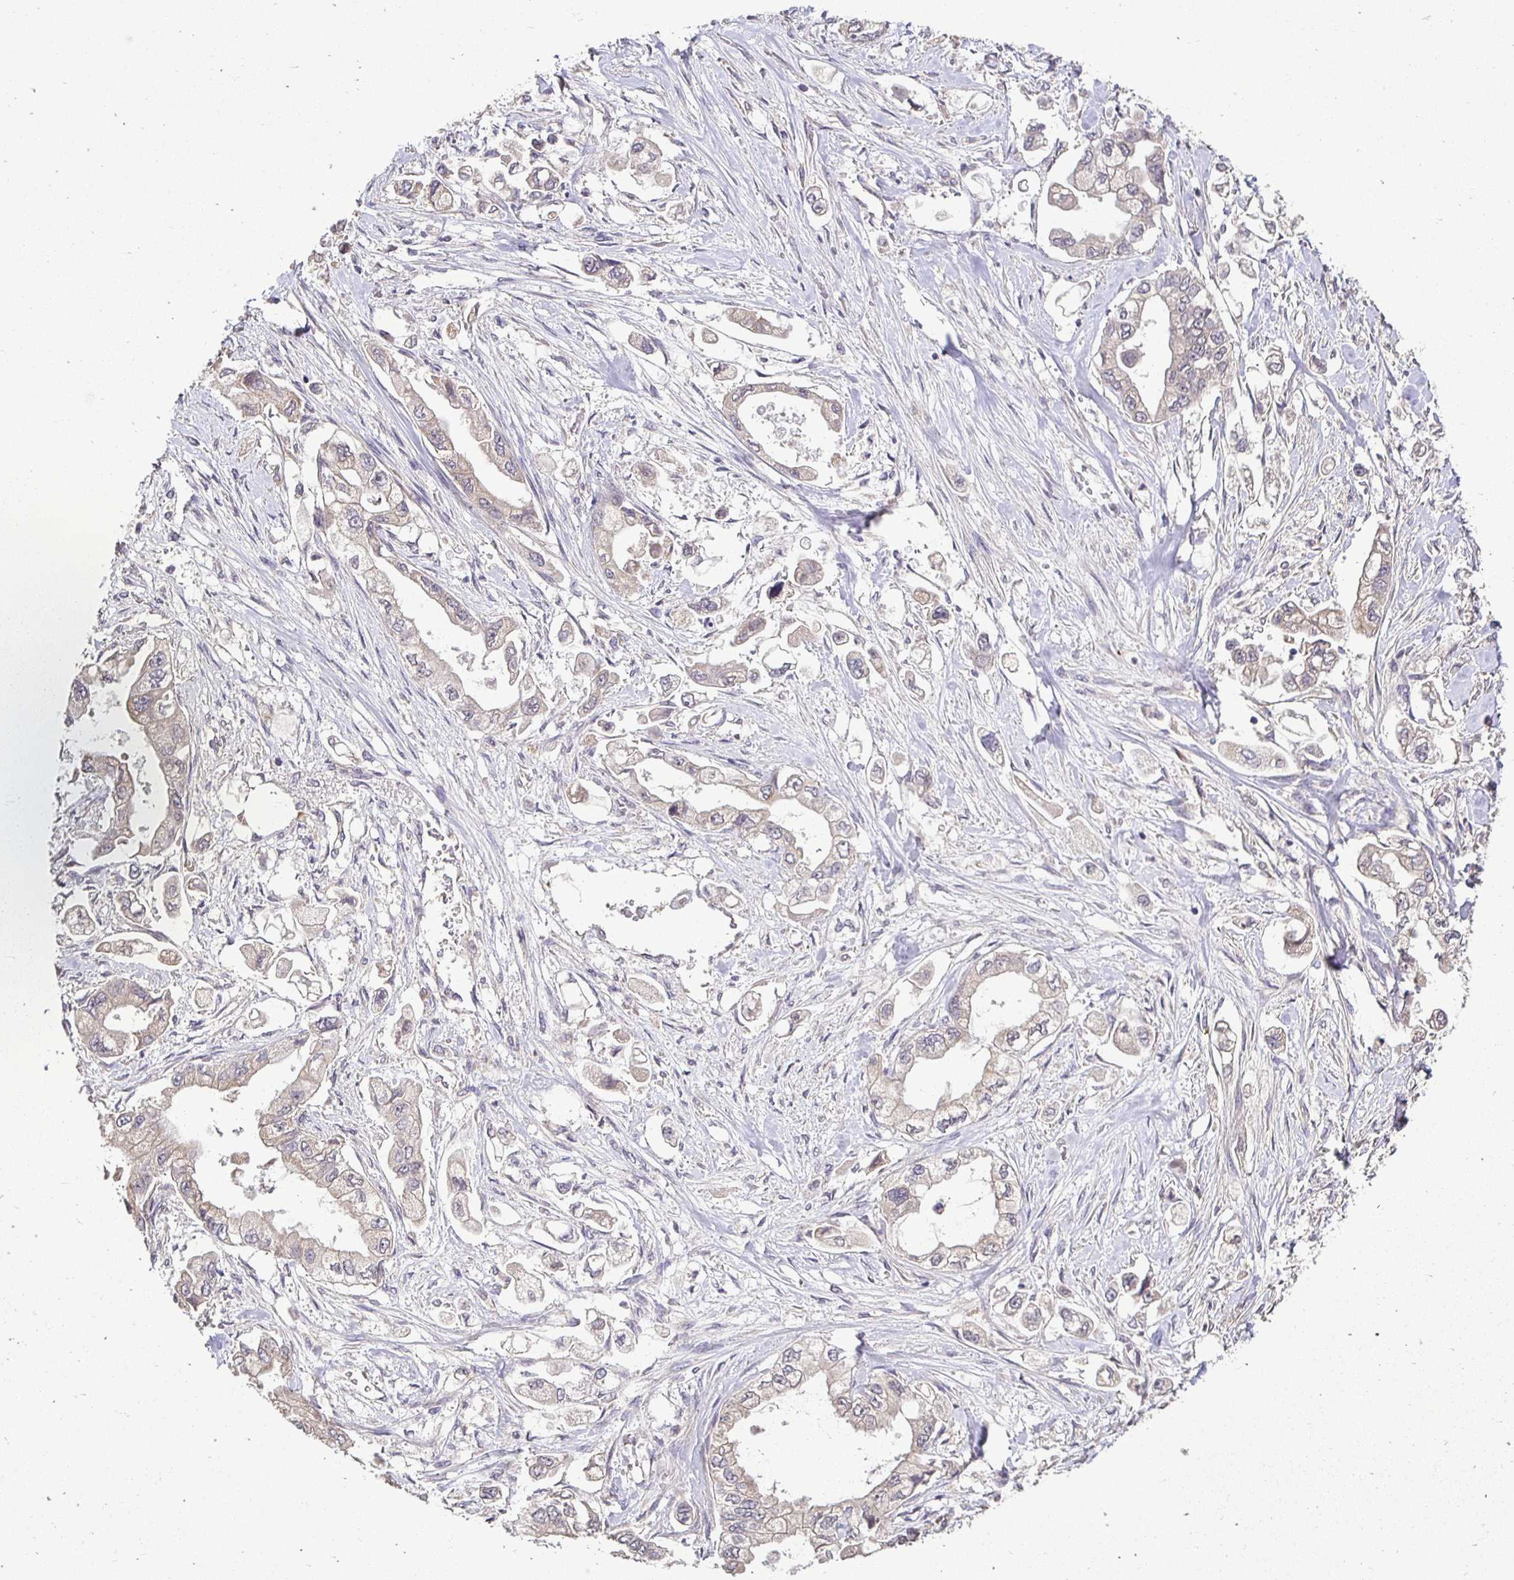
{"staining": {"intensity": "weak", "quantity": ">75%", "location": "cytoplasmic/membranous"}, "tissue": "stomach cancer", "cell_type": "Tumor cells", "image_type": "cancer", "snomed": [{"axis": "morphology", "description": "Adenocarcinoma, NOS"}, {"axis": "topography", "description": "Stomach"}], "caption": "Protein staining by immunohistochemistry (IHC) shows weak cytoplasmic/membranous expression in approximately >75% of tumor cells in stomach cancer (adenocarcinoma).", "gene": "RHEBL1", "patient": {"sex": "male", "age": 62}}